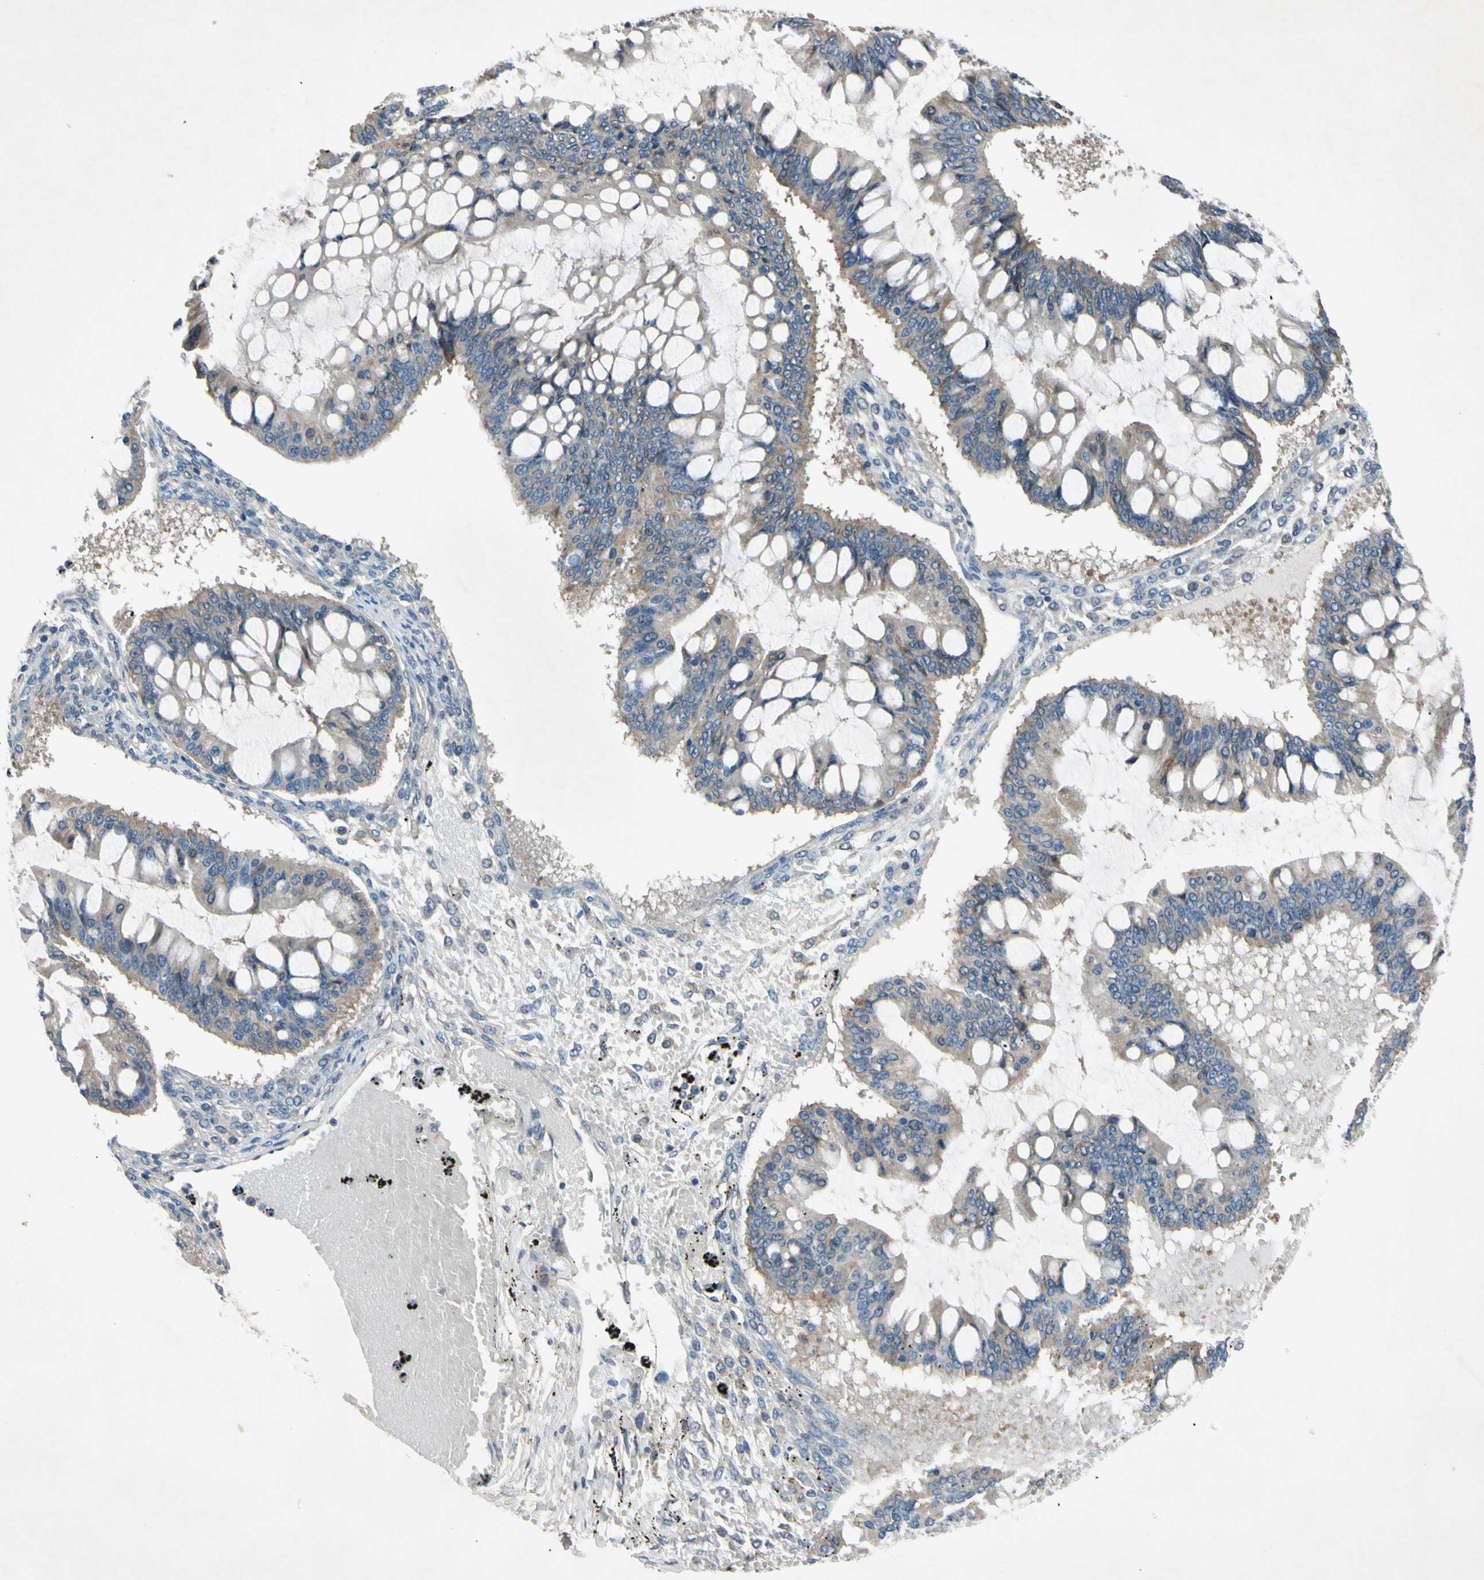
{"staining": {"intensity": "moderate", "quantity": "25%-75%", "location": "cytoplasmic/membranous"}, "tissue": "ovarian cancer", "cell_type": "Tumor cells", "image_type": "cancer", "snomed": [{"axis": "morphology", "description": "Cystadenocarcinoma, mucinous, NOS"}, {"axis": "topography", "description": "Ovary"}], "caption": "Protein positivity by IHC shows moderate cytoplasmic/membranous staining in approximately 25%-75% of tumor cells in mucinous cystadenocarcinoma (ovarian).", "gene": "HILPDA", "patient": {"sex": "female", "age": 73}}